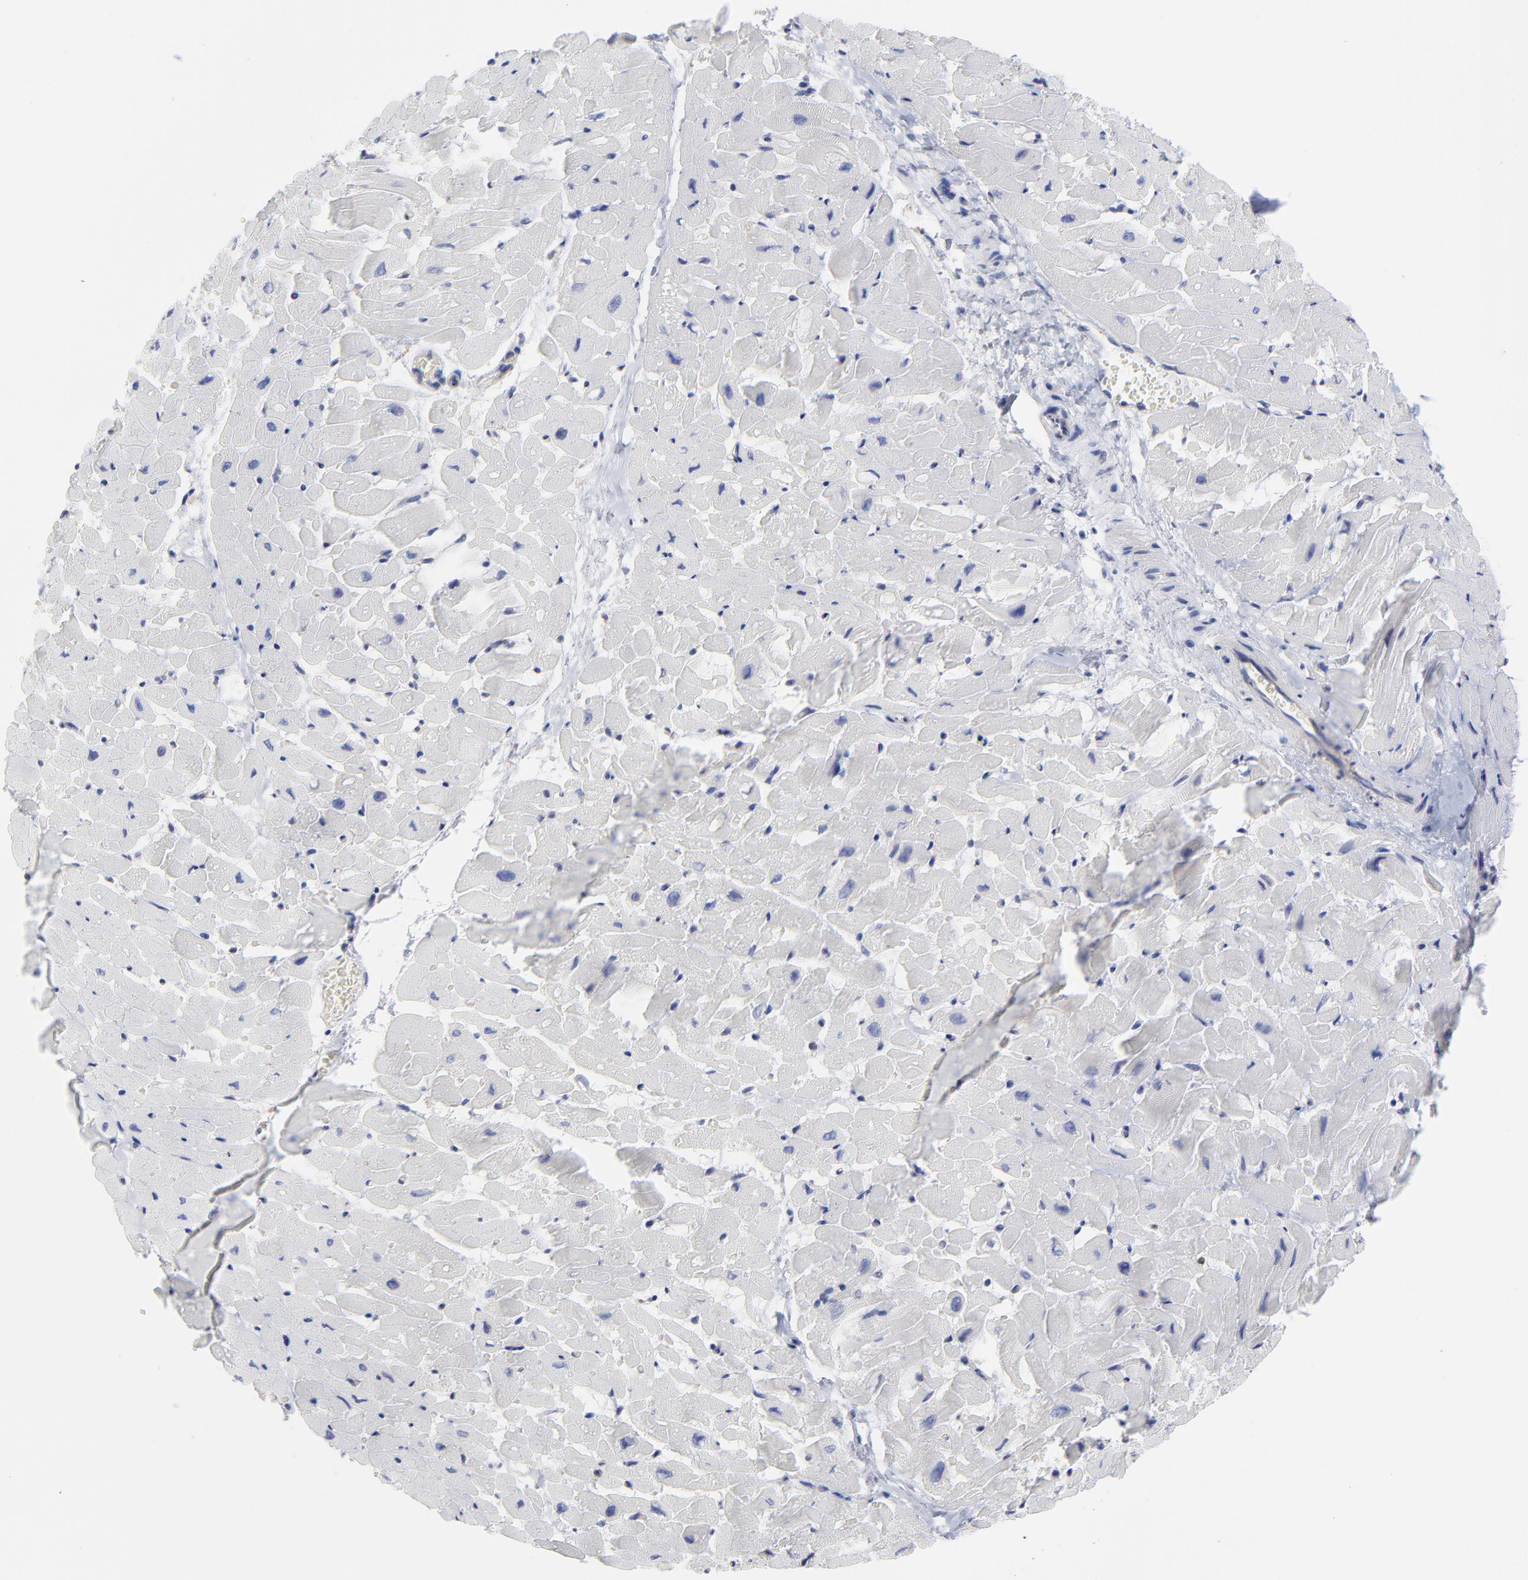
{"staining": {"intensity": "negative", "quantity": "none", "location": "none"}, "tissue": "heart muscle", "cell_type": "Cardiomyocytes", "image_type": "normal", "snomed": [{"axis": "morphology", "description": "Normal tissue, NOS"}, {"axis": "topography", "description": "Heart"}], "caption": "Cardiomyocytes show no significant protein staining in normal heart muscle. (Stains: DAB IHC with hematoxylin counter stain, Microscopy: brightfield microscopy at high magnification).", "gene": "MOSPD2", "patient": {"sex": "male", "age": 45}}